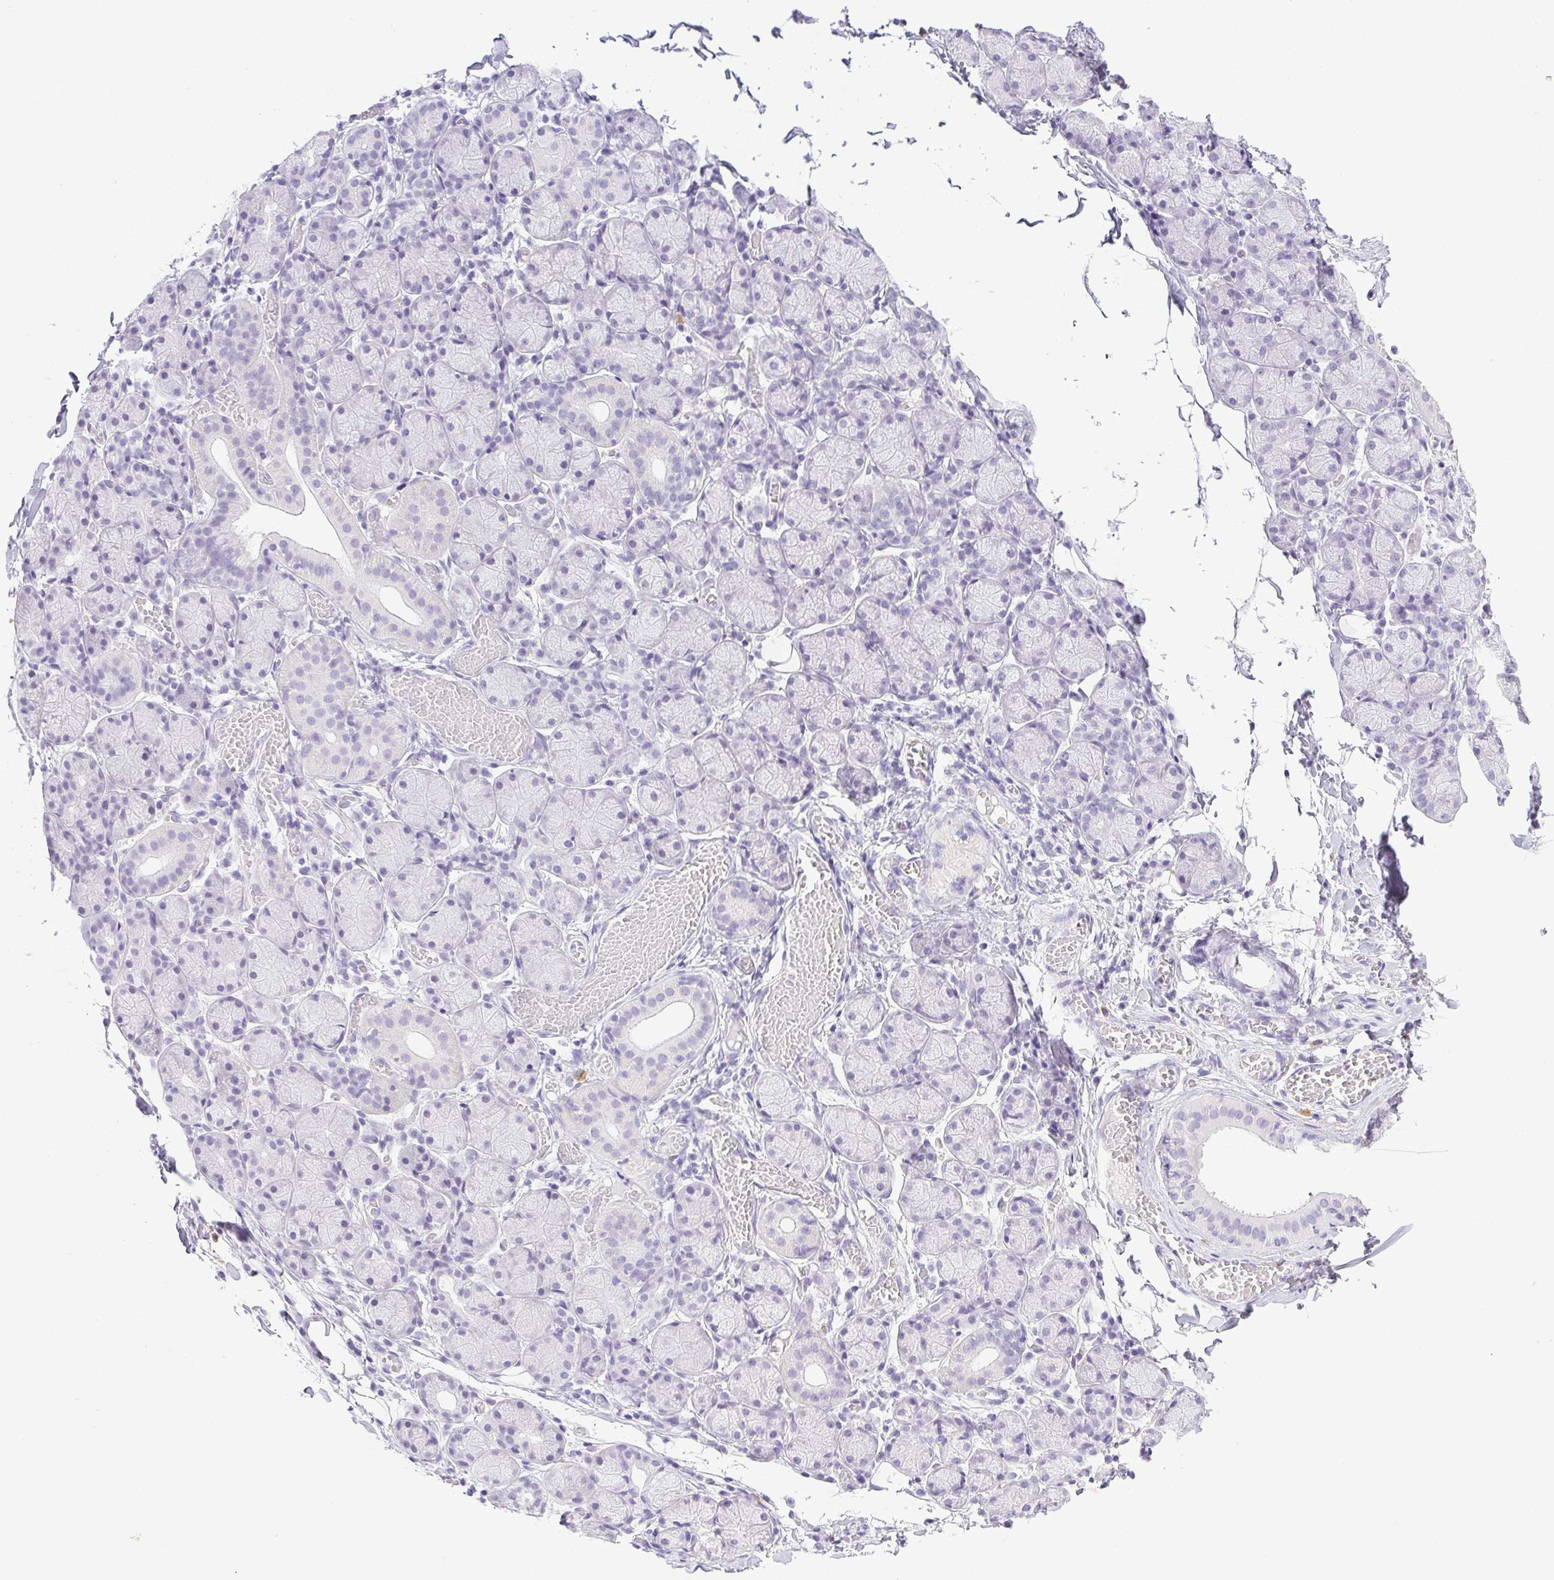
{"staining": {"intensity": "negative", "quantity": "none", "location": "none"}, "tissue": "salivary gland", "cell_type": "Glandular cells", "image_type": "normal", "snomed": [{"axis": "morphology", "description": "Normal tissue, NOS"}, {"axis": "topography", "description": "Salivary gland"}], "caption": "DAB immunohistochemical staining of unremarkable human salivary gland shows no significant expression in glandular cells. (Stains: DAB immunohistochemistry (IHC) with hematoxylin counter stain, Microscopy: brightfield microscopy at high magnification).", "gene": "PAPPA2", "patient": {"sex": "female", "age": 24}}